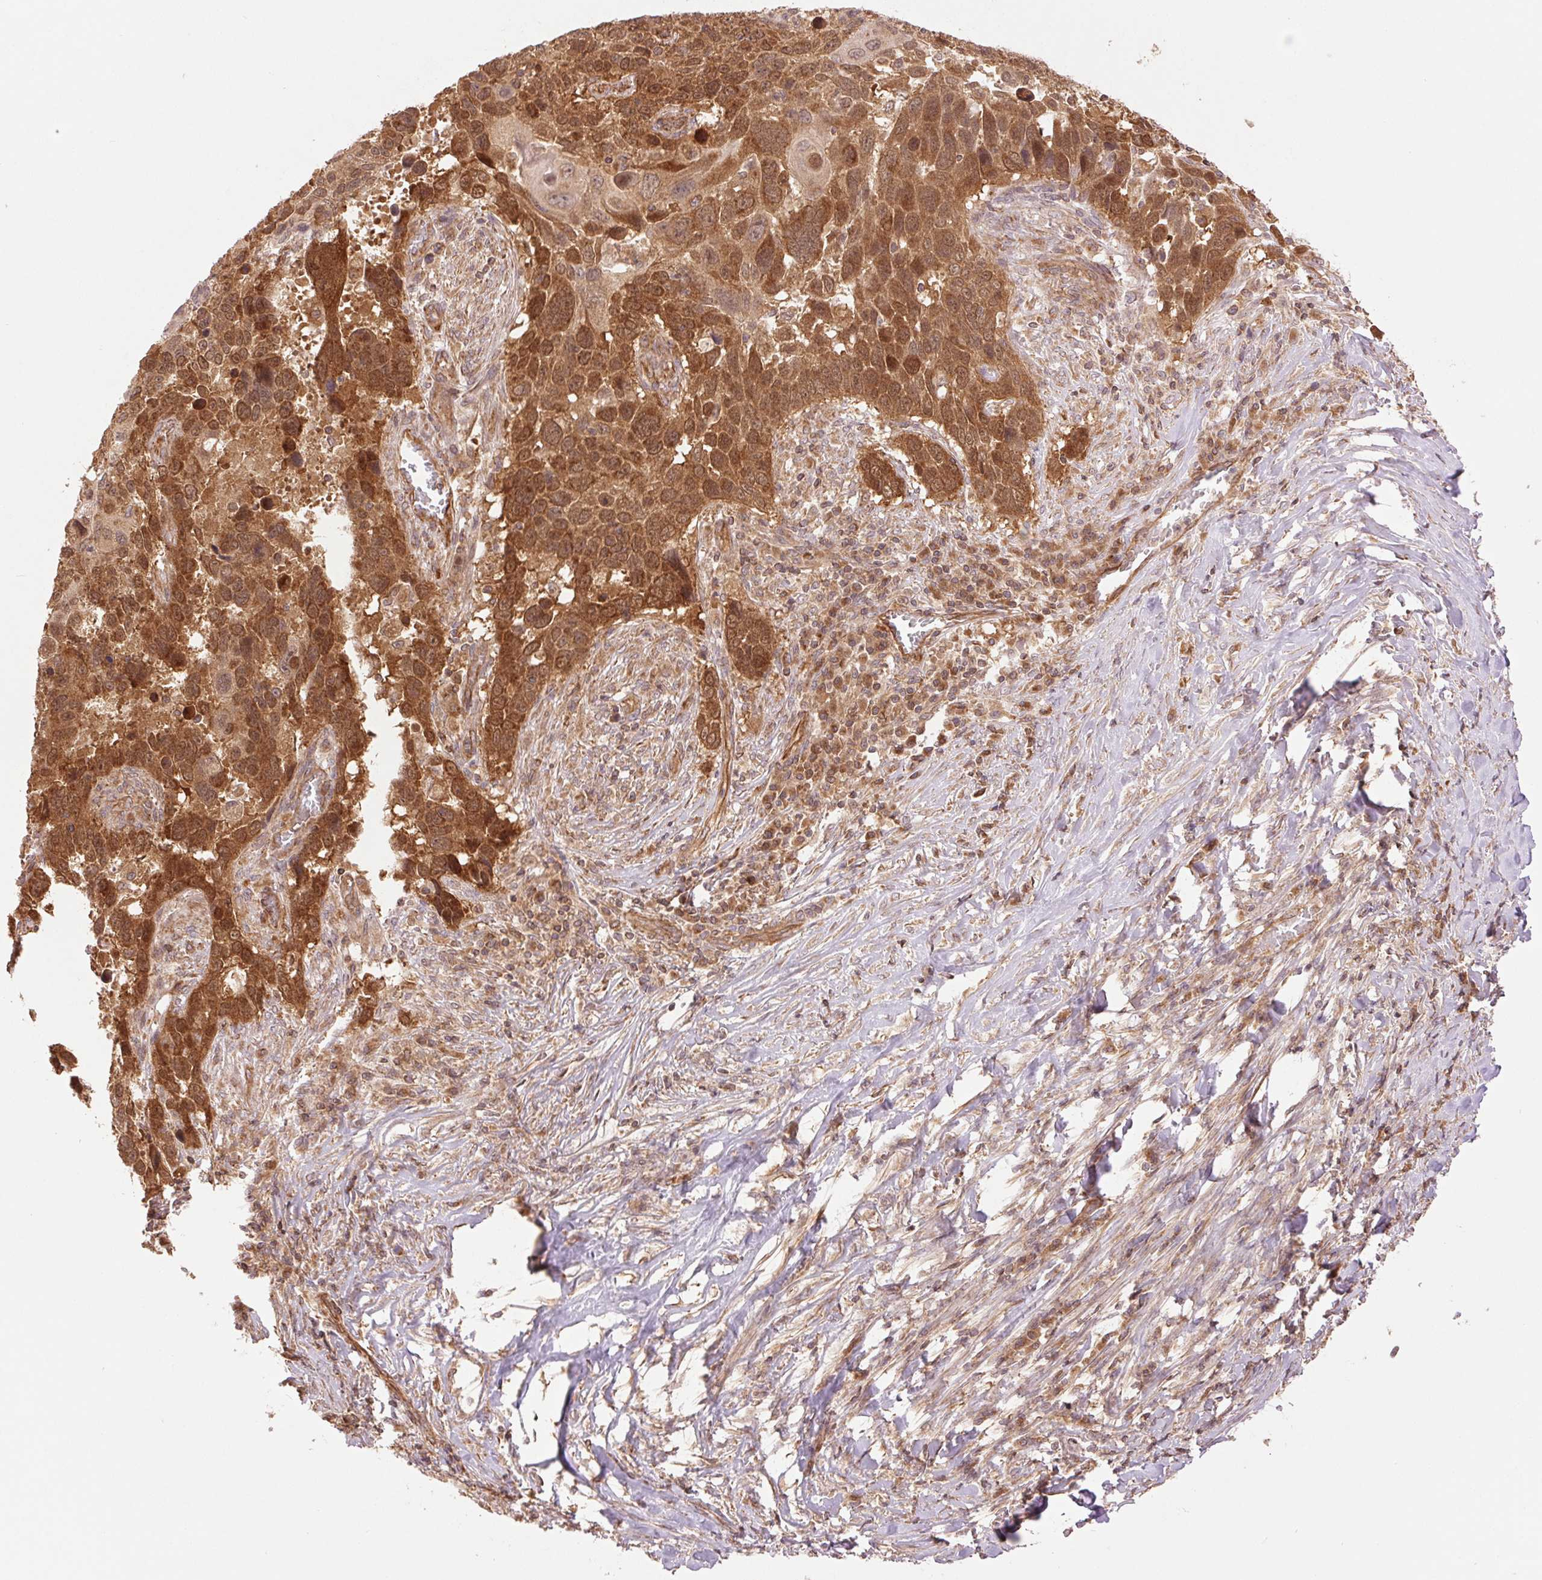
{"staining": {"intensity": "moderate", "quantity": ">75%", "location": "cytoplasmic/membranous,nuclear"}, "tissue": "lung cancer", "cell_type": "Tumor cells", "image_type": "cancer", "snomed": [{"axis": "morphology", "description": "Squamous cell carcinoma, NOS"}, {"axis": "topography", "description": "Lung"}], "caption": "Immunohistochemistry (IHC) photomicrograph of neoplastic tissue: lung squamous cell carcinoma stained using IHC demonstrates medium levels of moderate protein expression localized specifically in the cytoplasmic/membranous and nuclear of tumor cells, appearing as a cytoplasmic/membranous and nuclear brown color.", "gene": "STARD7", "patient": {"sex": "male", "age": 68}}